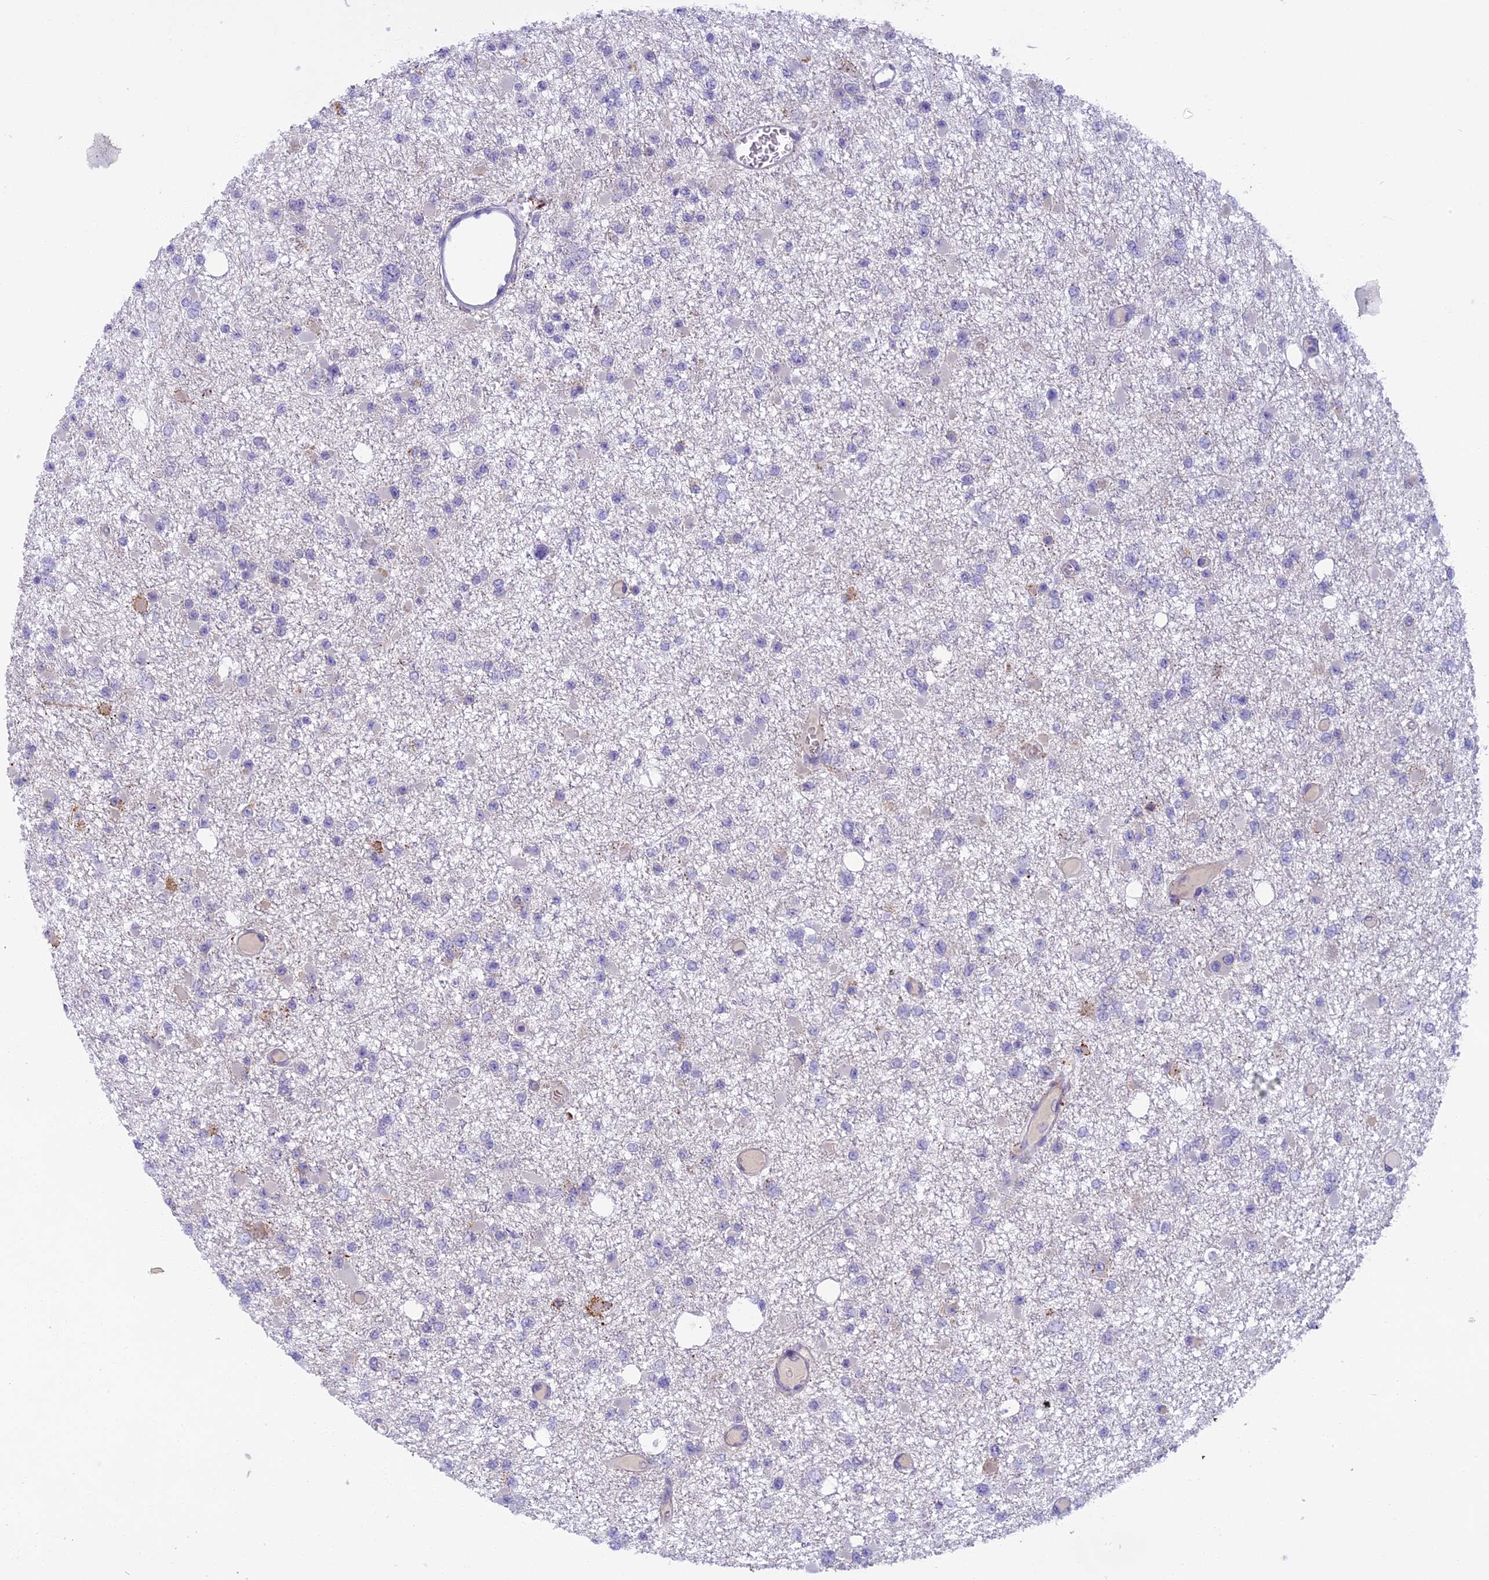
{"staining": {"intensity": "negative", "quantity": "none", "location": "none"}, "tissue": "glioma", "cell_type": "Tumor cells", "image_type": "cancer", "snomed": [{"axis": "morphology", "description": "Glioma, malignant, Low grade"}, {"axis": "topography", "description": "Brain"}], "caption": "Protein analysis of malignant low-grade glioma demonstrates no significant expression in tumor cells.", "gene": "SEMA7A", "patient": {"sex": "female", "age": 22}}